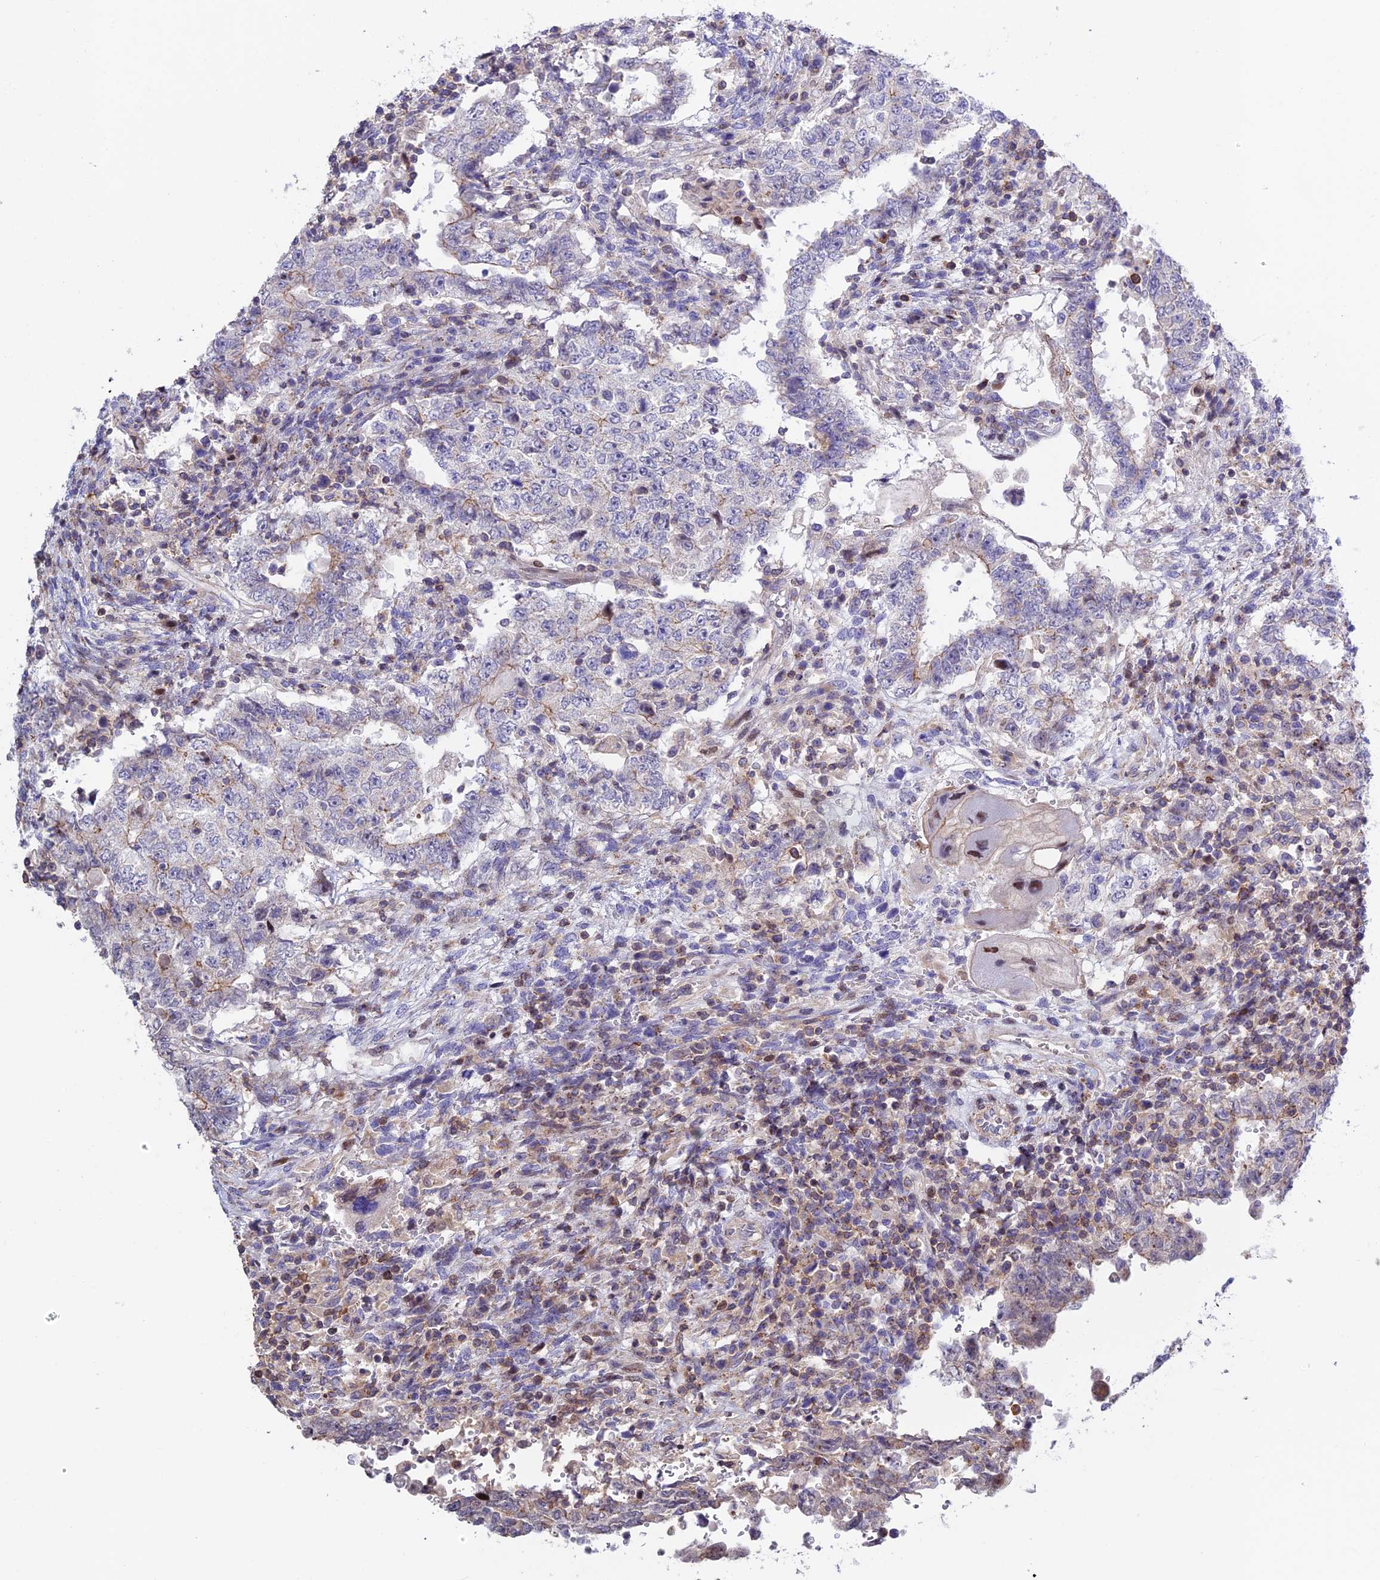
{"staining": {"intensity": "weak", "quantity": "<25%", "location": "cytoplasmic/membranous"}, "tissue": "testis cancer", "cell_type": "Tumor cells", "image_type": "cancer", "snomed": [{"axis": "morphology", "description": "Carcinoma, Embryonal, NOS"}, {"axis": "topography", "description": "Testis"}], "caption": "Tumor cells are negative for brown protein staining in testis cancer (embryonal carcinoma).", "gene": "PRIM1", "patient": {"sex": "male", "age": 26}}